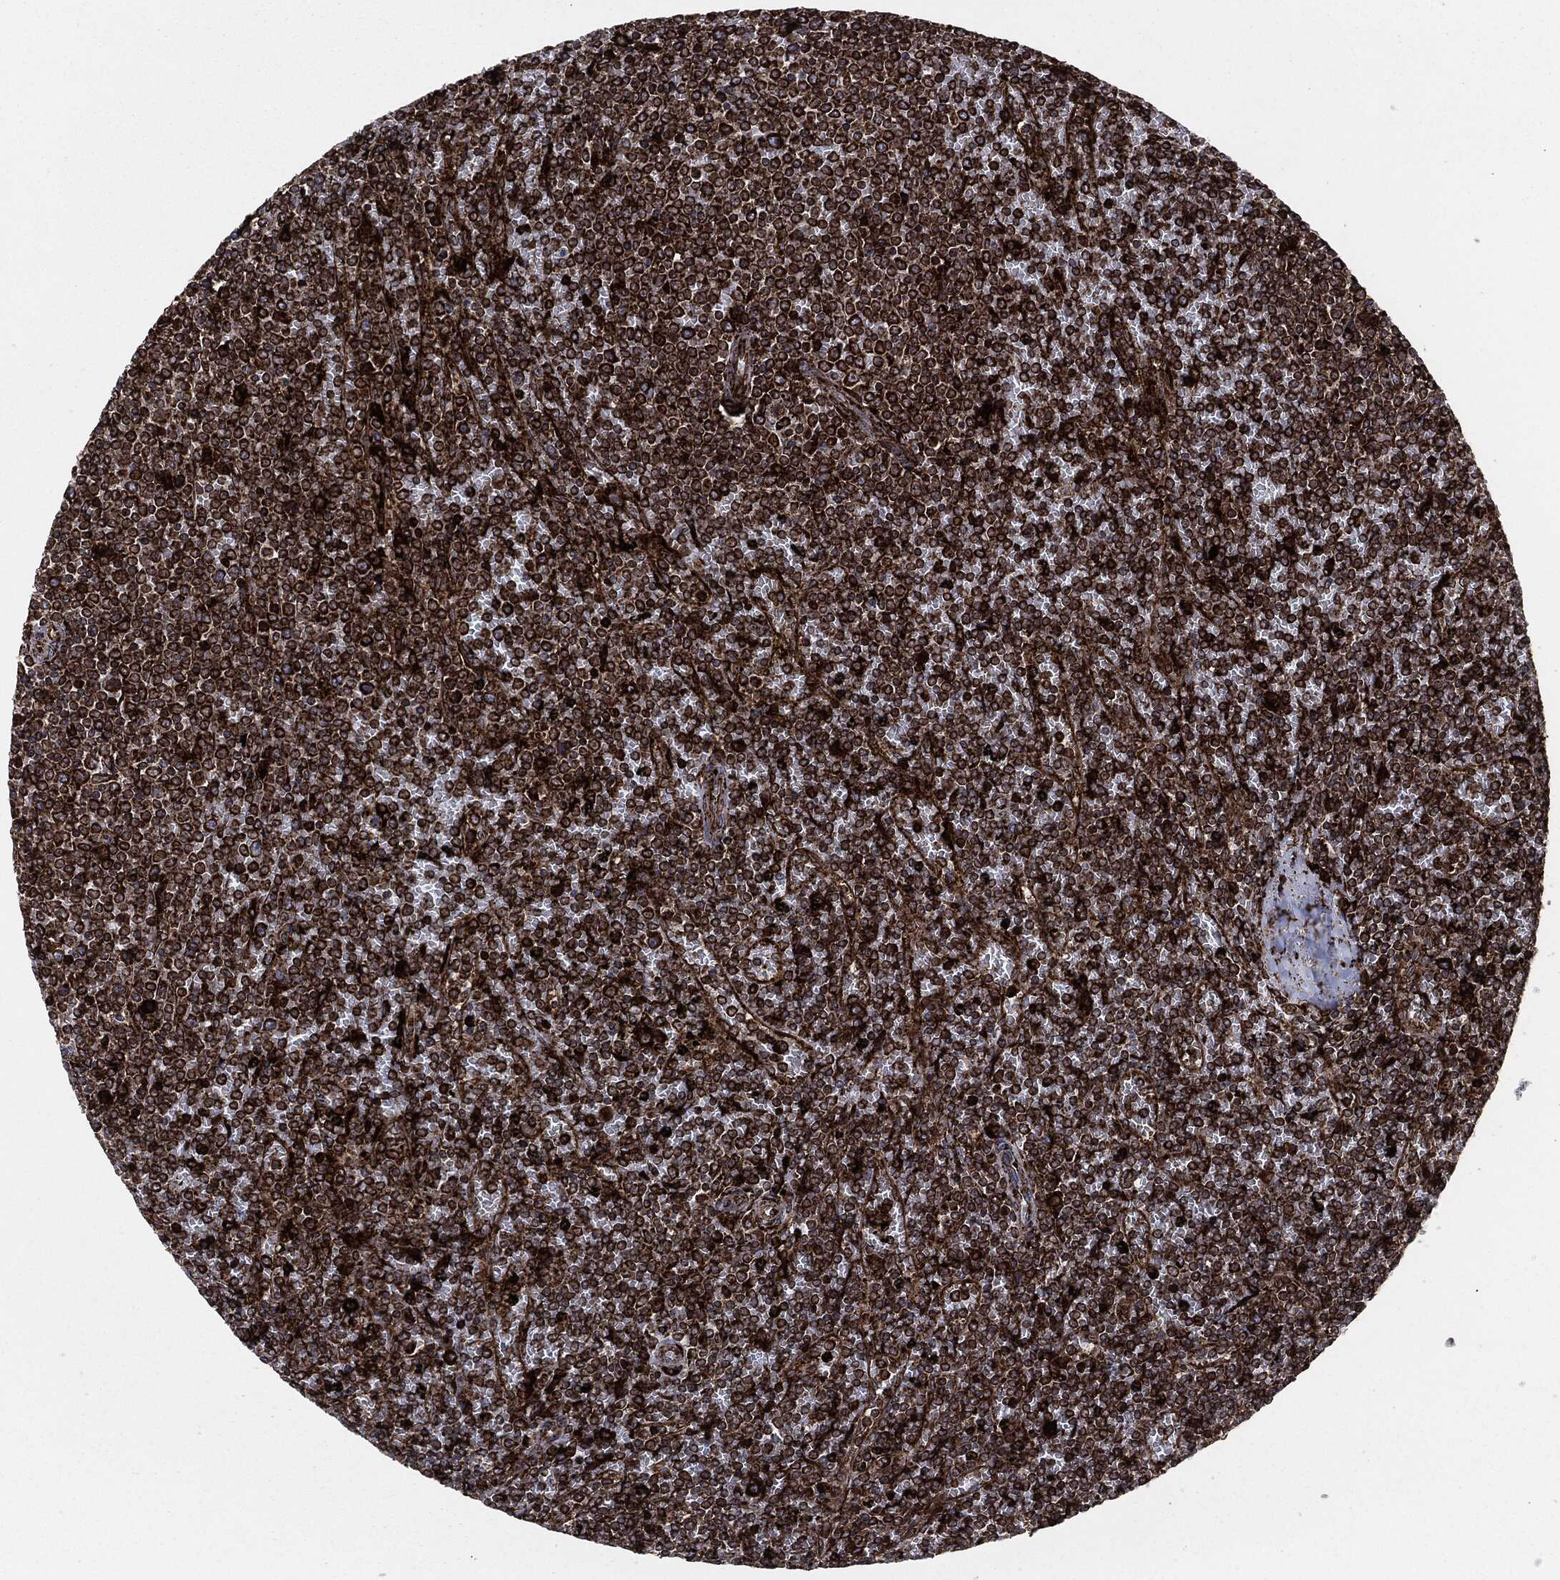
{"staining": {"intensity": "strong", "quantity": ">75%", "location": "cytoplasmic/membranous"}, "tissue": "lymphoma", "cell_type": "Tumor cells", "image_type": "cancer", "snomed": [{"axis": "morphology", "description": "Malignant lymphoma, non-Hodgkin's type, Low grade"}, {"axis": "topography", "description": "Spleen"}], "caption": "This micrograph shows immunohistochemistry (IHC) staining of low-grade malignant lymphoma, non-Hodgkin's type, with high strong cytoplasmic/membranous expression in approximately >75% of tumor cells.", "gene": "CALR", "patient": {"sex": "female", "age": 77}}